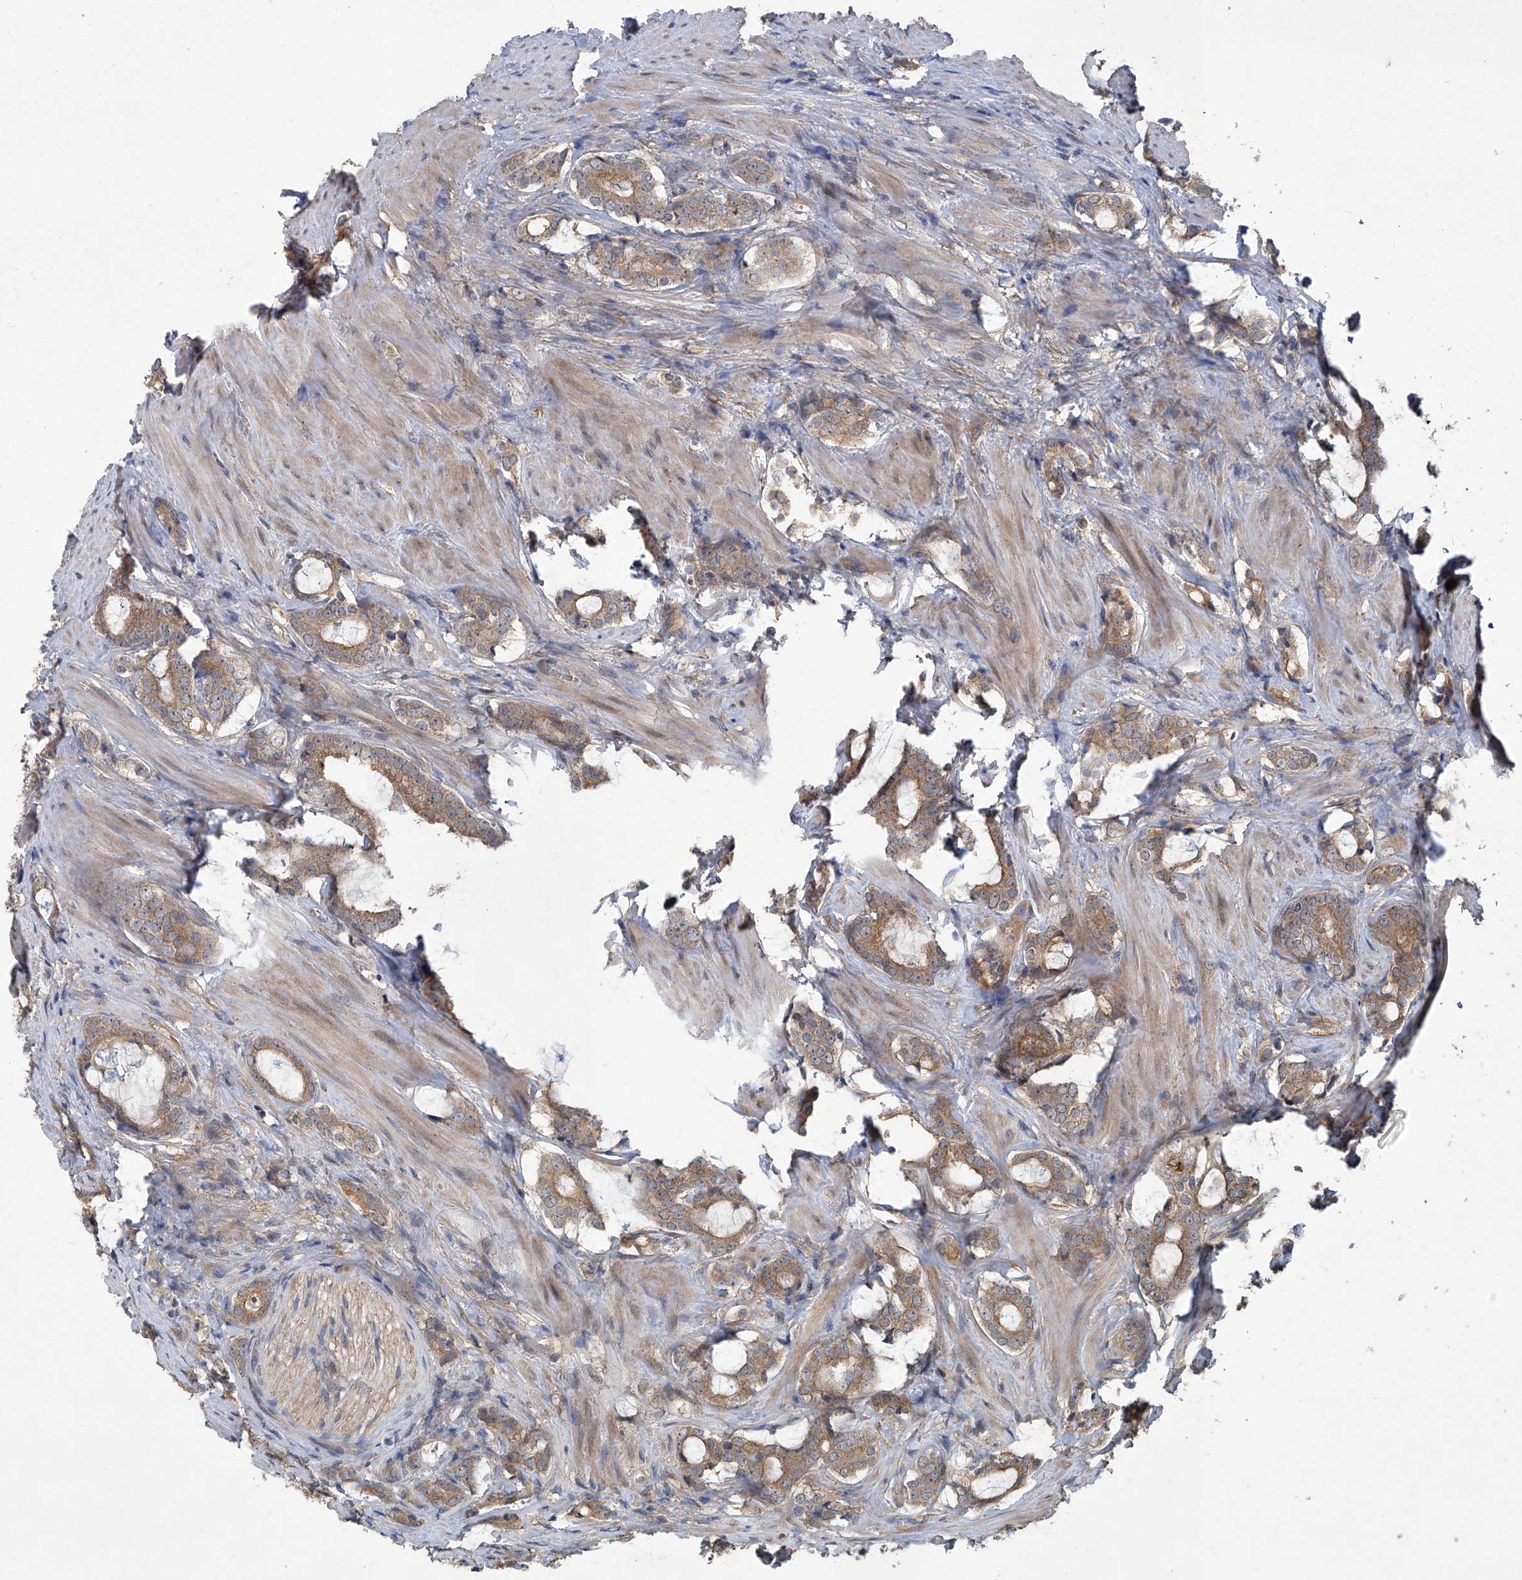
{"staining": {"intensity": "moderate", "quantity": ">75%", "location": "cytoplasmic/membranous"}, "tissue": "prostate cancer", "cell_type": "Tumor cells", "image_type": "cancer", "snomed": [{"axis": "morphology", "description": "Adenocarcinoma, High grade"}, {"axis": "topography", "description": "Prostate"}], "caption": "Protein expression analysis of prostate cancer (adenocarcinoma (high-grade)) exhibits moderate cytoplasmic/membranous positivity in about >75% of tumor cells. Ihc stains the protein in brown and the nuclei are stained blue.", "gene": "ANKRD34A", "patient": {"sex": "male", "age": 63}}